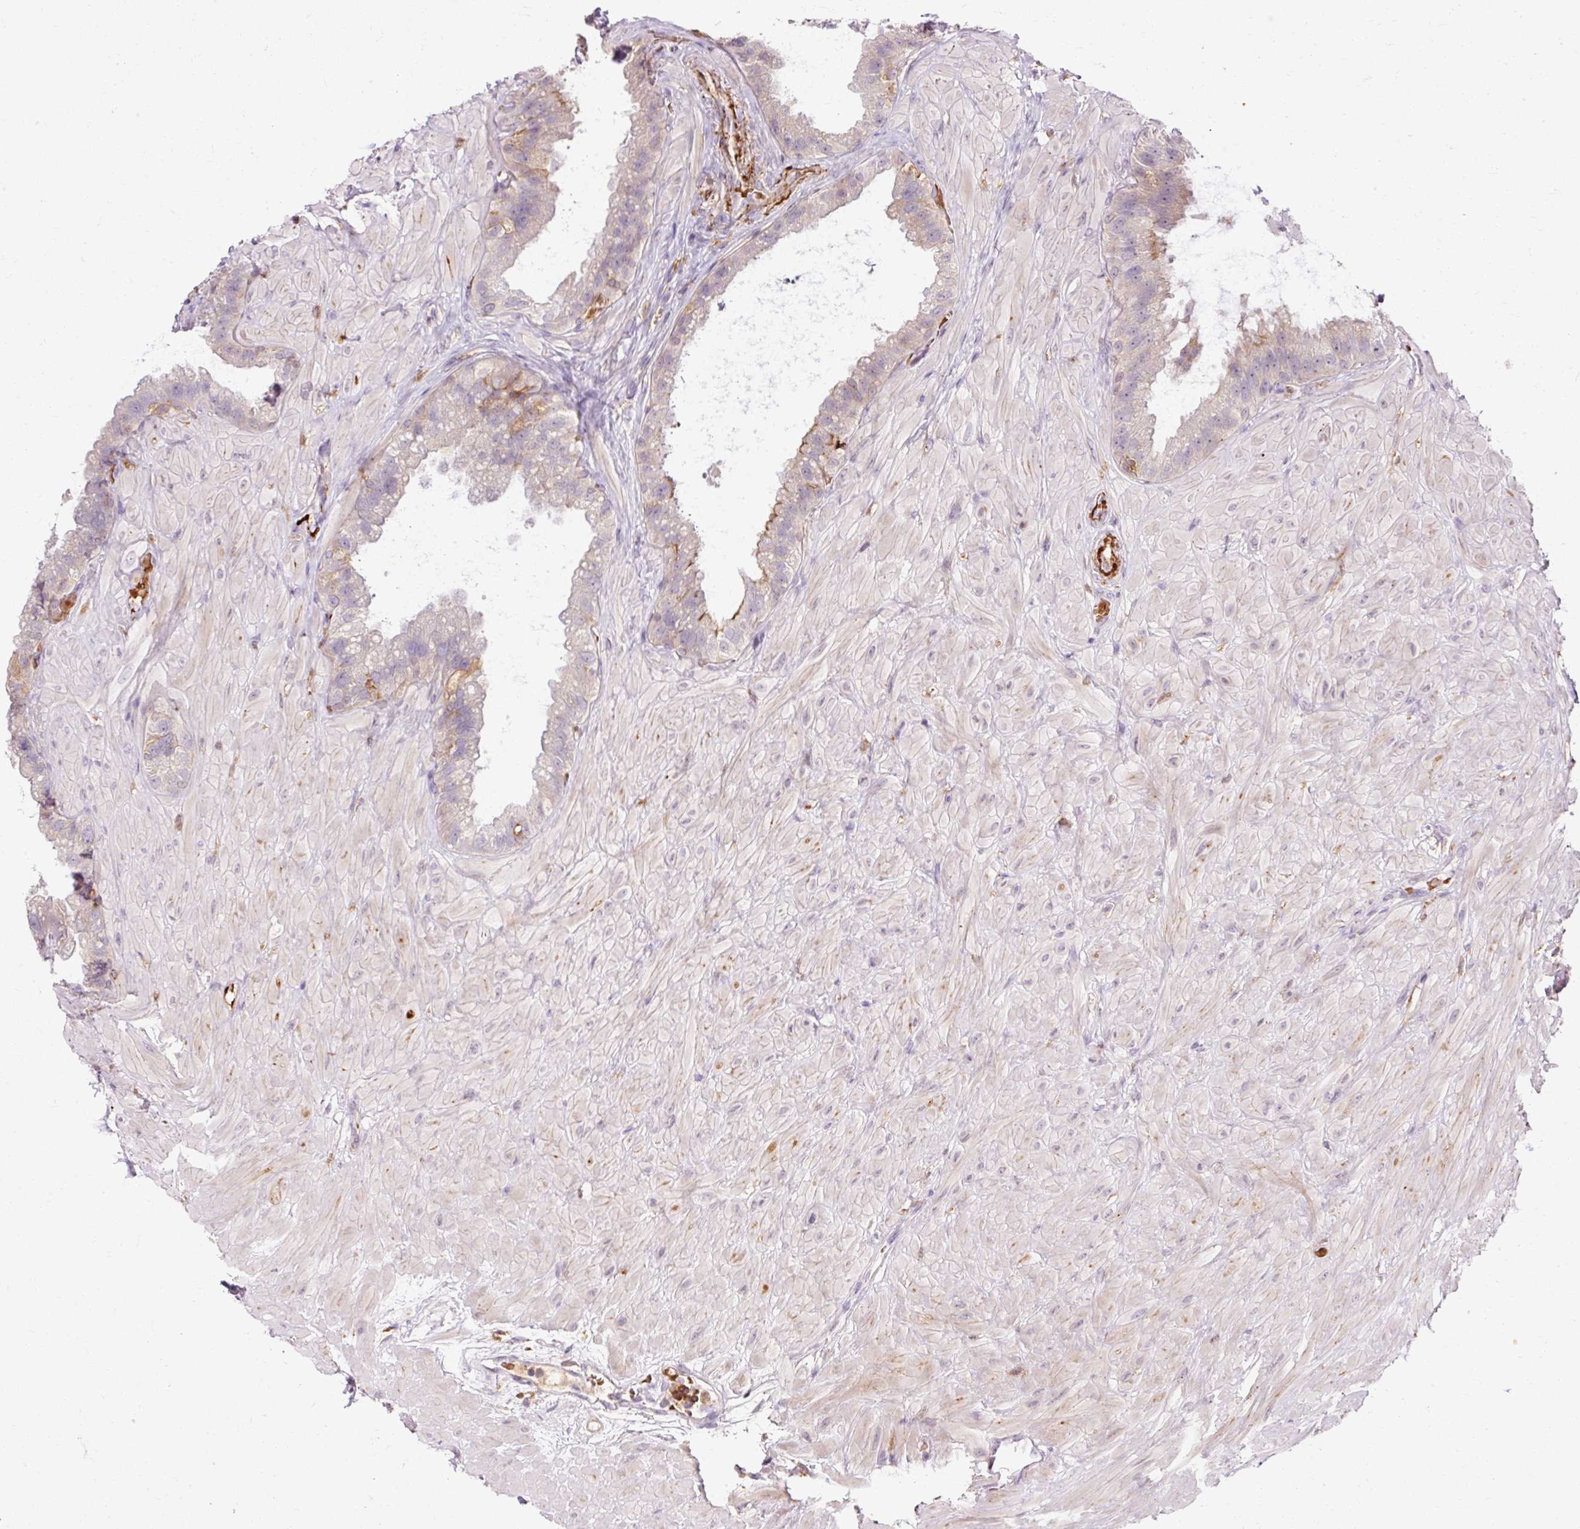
{"staining": {"intensity": "weak", "quantity": "<25%", "location": "cytoplasmic/membranous"}, "tissue": "seminal vesicle", "cell_type": "Glandular cells", "image_type": "normal", "snomed": [{"axis": "morphology", "description": "Normal tissue, NOS"}, {"axis": "topography", "description": "Seminal veicle"}, {"axis": "topography", "description": "Peripheral nerve tissue"}], "caption": "Immunohistochemistry (IHC) photomicrograph of benign human seminal vesicle stained for a protein (brown), which shows no expression in glandular cells.", "gene": "CEBPZ", "patient": {"sex": "male", "age": 76}}